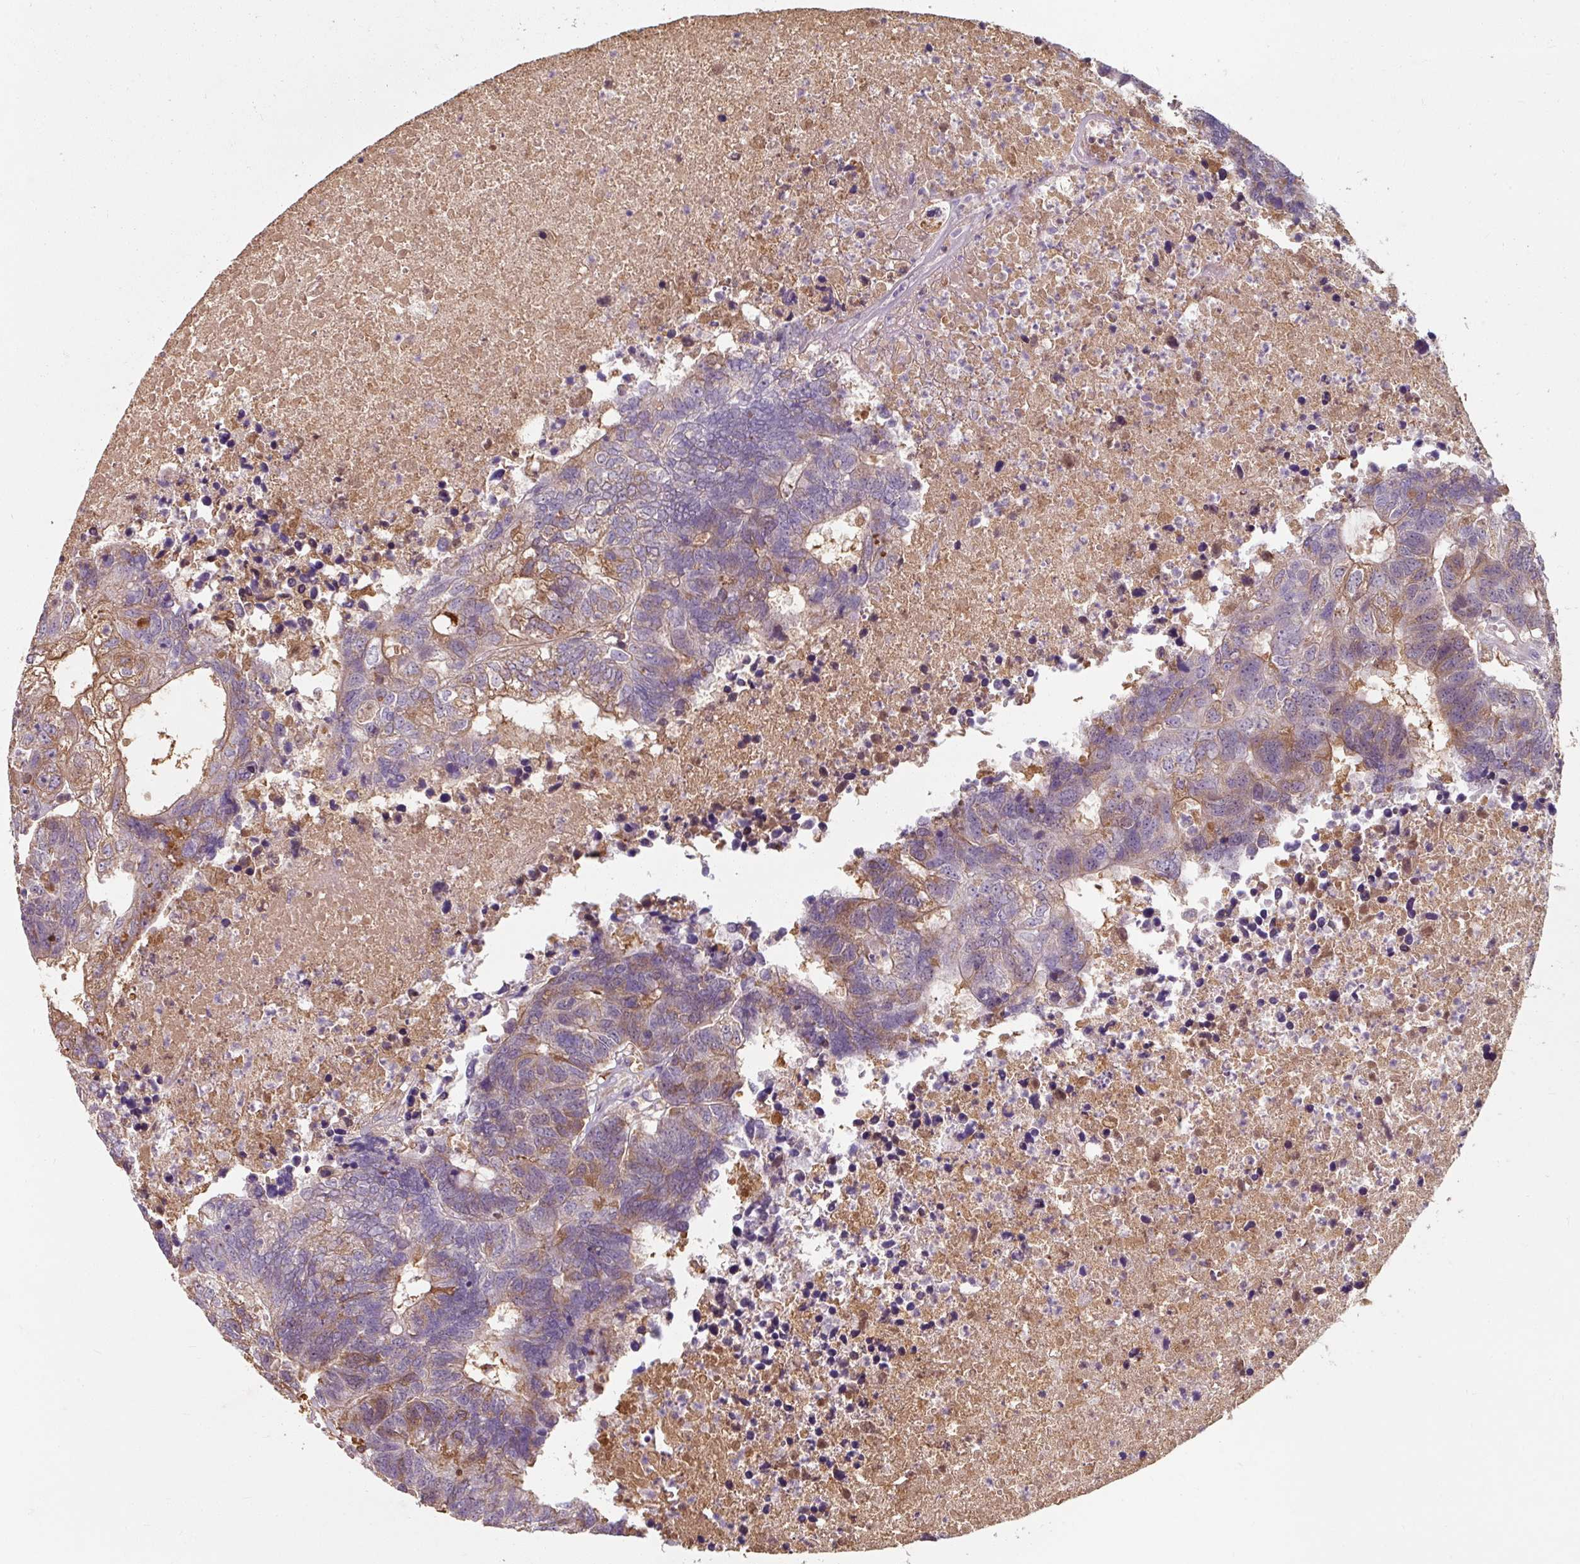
{"staining": {"intensity": "weak", "quantity": "<25%", "location": "cytoplasmic/membranous"}, "tissue": "colorectal cancer", "cell_type": "Tumor cells", "image_type": "cancer", "snomed": [{"axis": "morphology", "description": "Adenocarcinoma, NOS"}, {"axis": "topography", "description": "Colon"}], "caption": "IHC histopathology image of neoplastic tissue: human colorectal cancer stained with DAB (3,3'-diaminobenzidine) exhibits no significant protein positivity in tumor cells.", "gene": "TSEN54", "patient": {"sex": "female", "age": 48}}